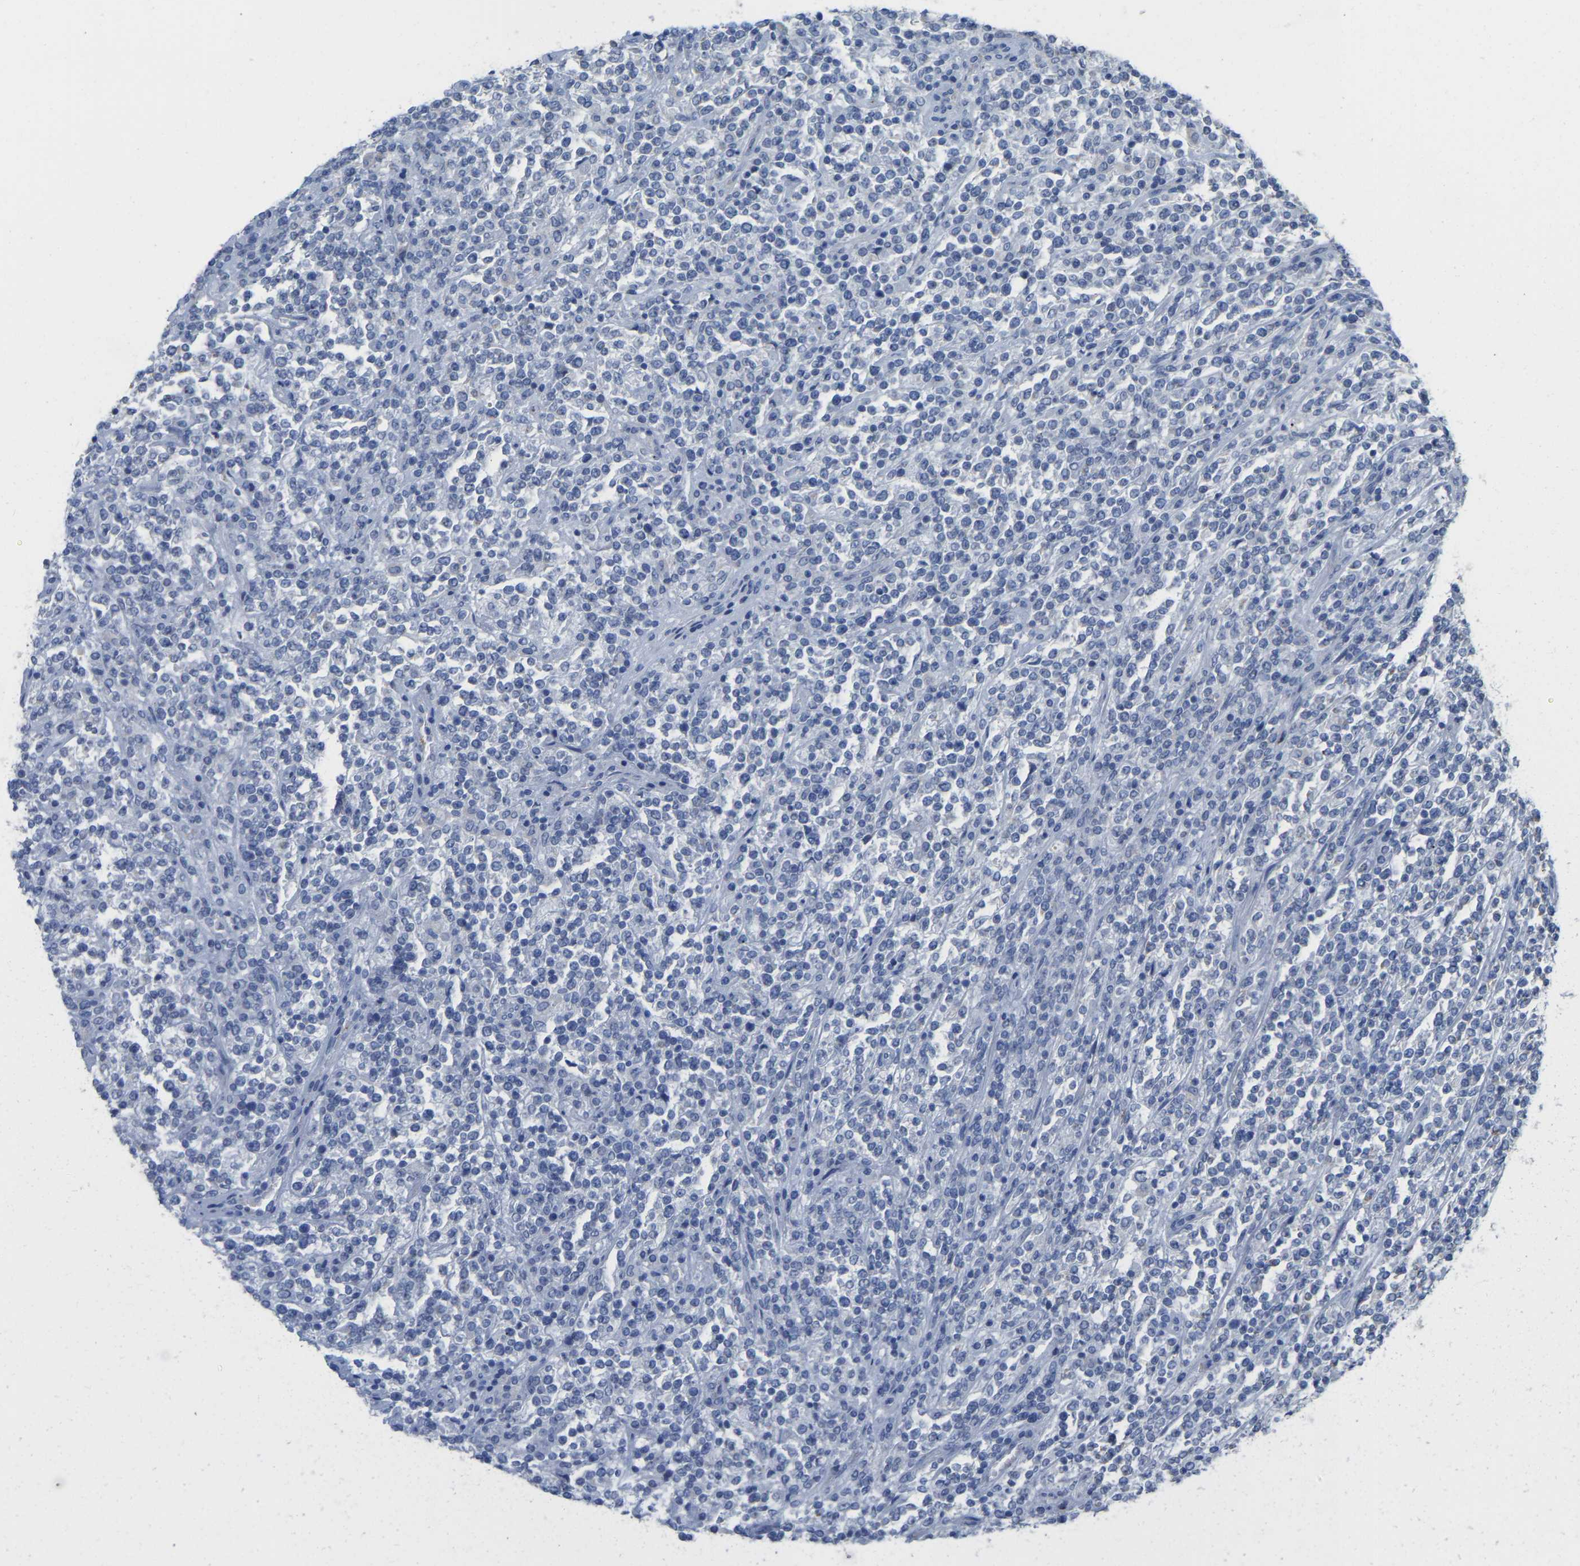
{"staining": {"intensity": "negative", "quantity": "none", "location": "none"}, "tissue": "lymphoma", "cell_type": "Tumor cells", "image_type": "cancer", "snomed": [{"axis": "morphology", "description": "Malignant lymphoma, non-Hodgkin's type, High grade"}, {"axis": "topography", "description": "Soft tissue"}], "caption": "Tumor cells show no significant protein positivity in lymphoma.", "gene": "ULBP2", "patient": {"sex": "male", "age": 18}}